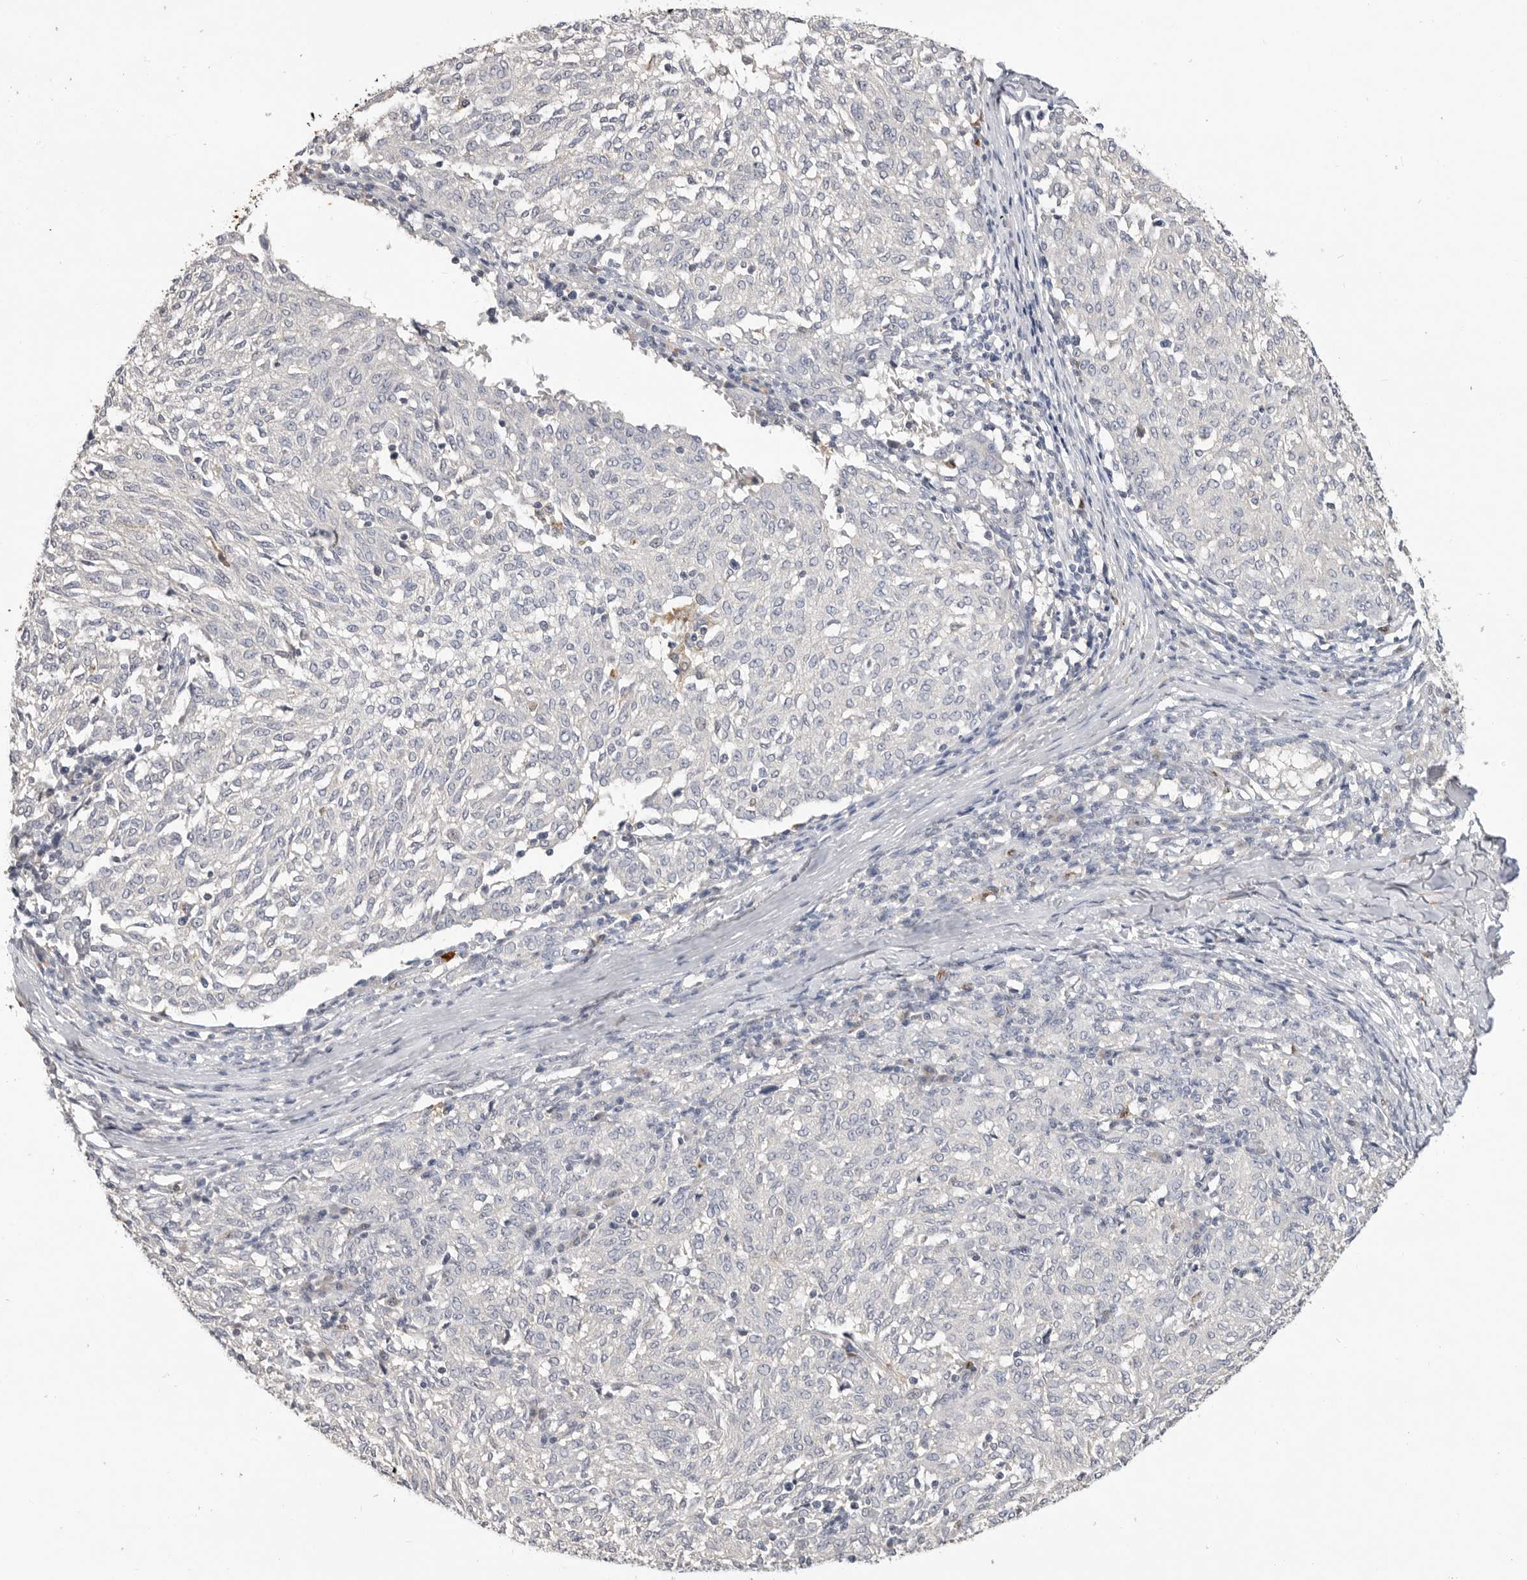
{"staining": {"intensity": "negative", "quantity": "none", "location": "none"}, "tissue": "melanoma", "cell_type": "Tumor cells", "image_type": "cancer", "snomed": [{"axis": "morphology", "description": "Malignant melanoma, NOS"}, {"axis": "topography", "description": "Skin"}], "caption": "DAB immunohistochemical staining of malignant melanoma shows no significant expression in tumor cells.", "gene": "LTBR", "patient": {"sex": "female", "age": 72}}